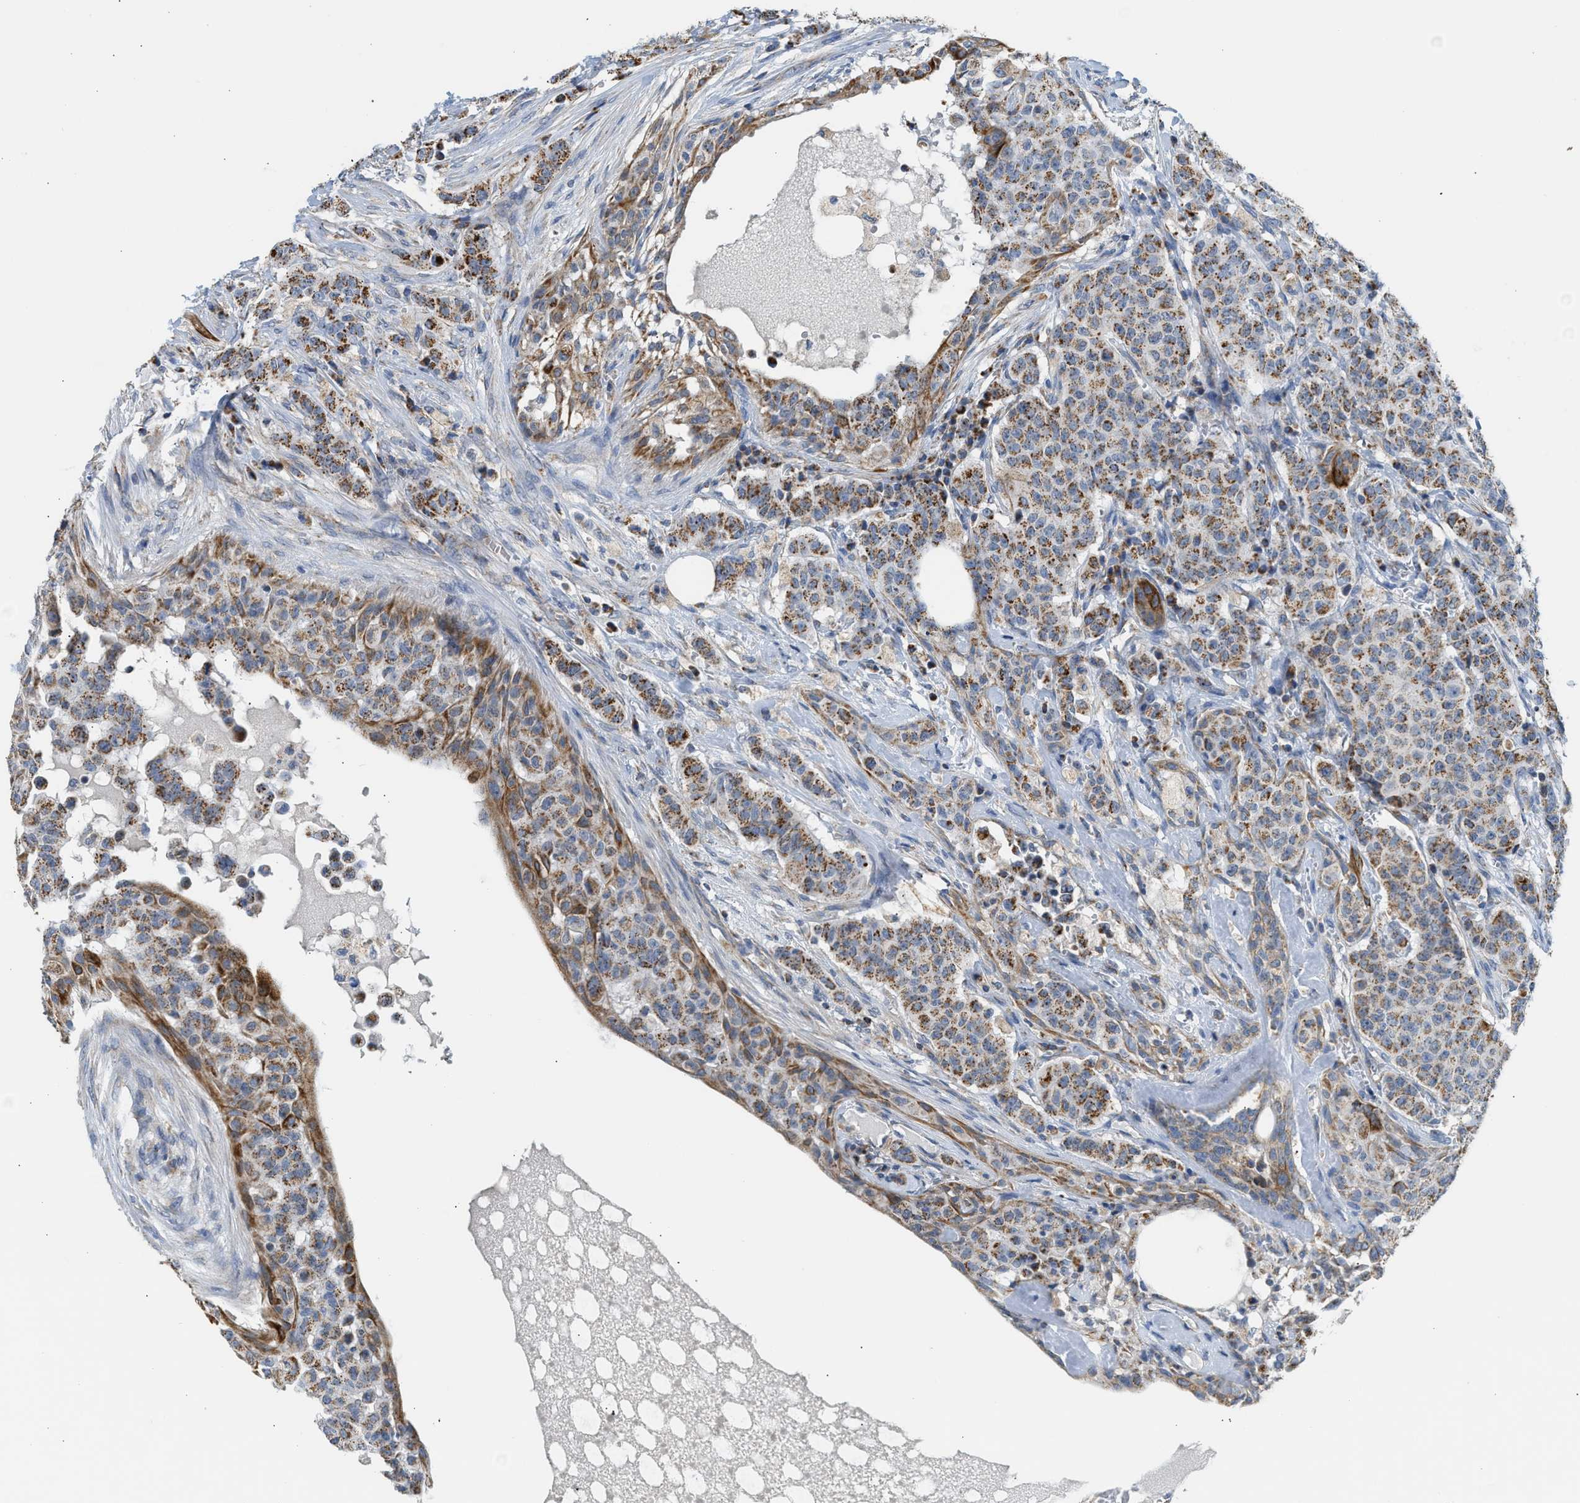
{"staining": {"intensity": "moderate", "quantity": ">75%", "location": "cytoplasmic/membranous"}, "tissue": "breast cancer", "cell_type": "Tumor cells", "image_type": "cancer", "snomed": [{"axis": "morphology", "description": "Normal tissue, NOS"}, {"axis": "morphology", "description": "Duct carcinoma"}, {"axis": "topography", "description": "Breast"}], "caption": "Immunohistochemical staining of breast intraductal carcinoma reveals moderate cytoplasmic/membranous protein positivity in about >75% of tumor cells. The protein is stained brown, and the nuclei are stained in blue (DAB IHC with brightfield microscopy, high magnification).", "gene": "GOT2", "patient": {"sex": "female", "age": 40}}